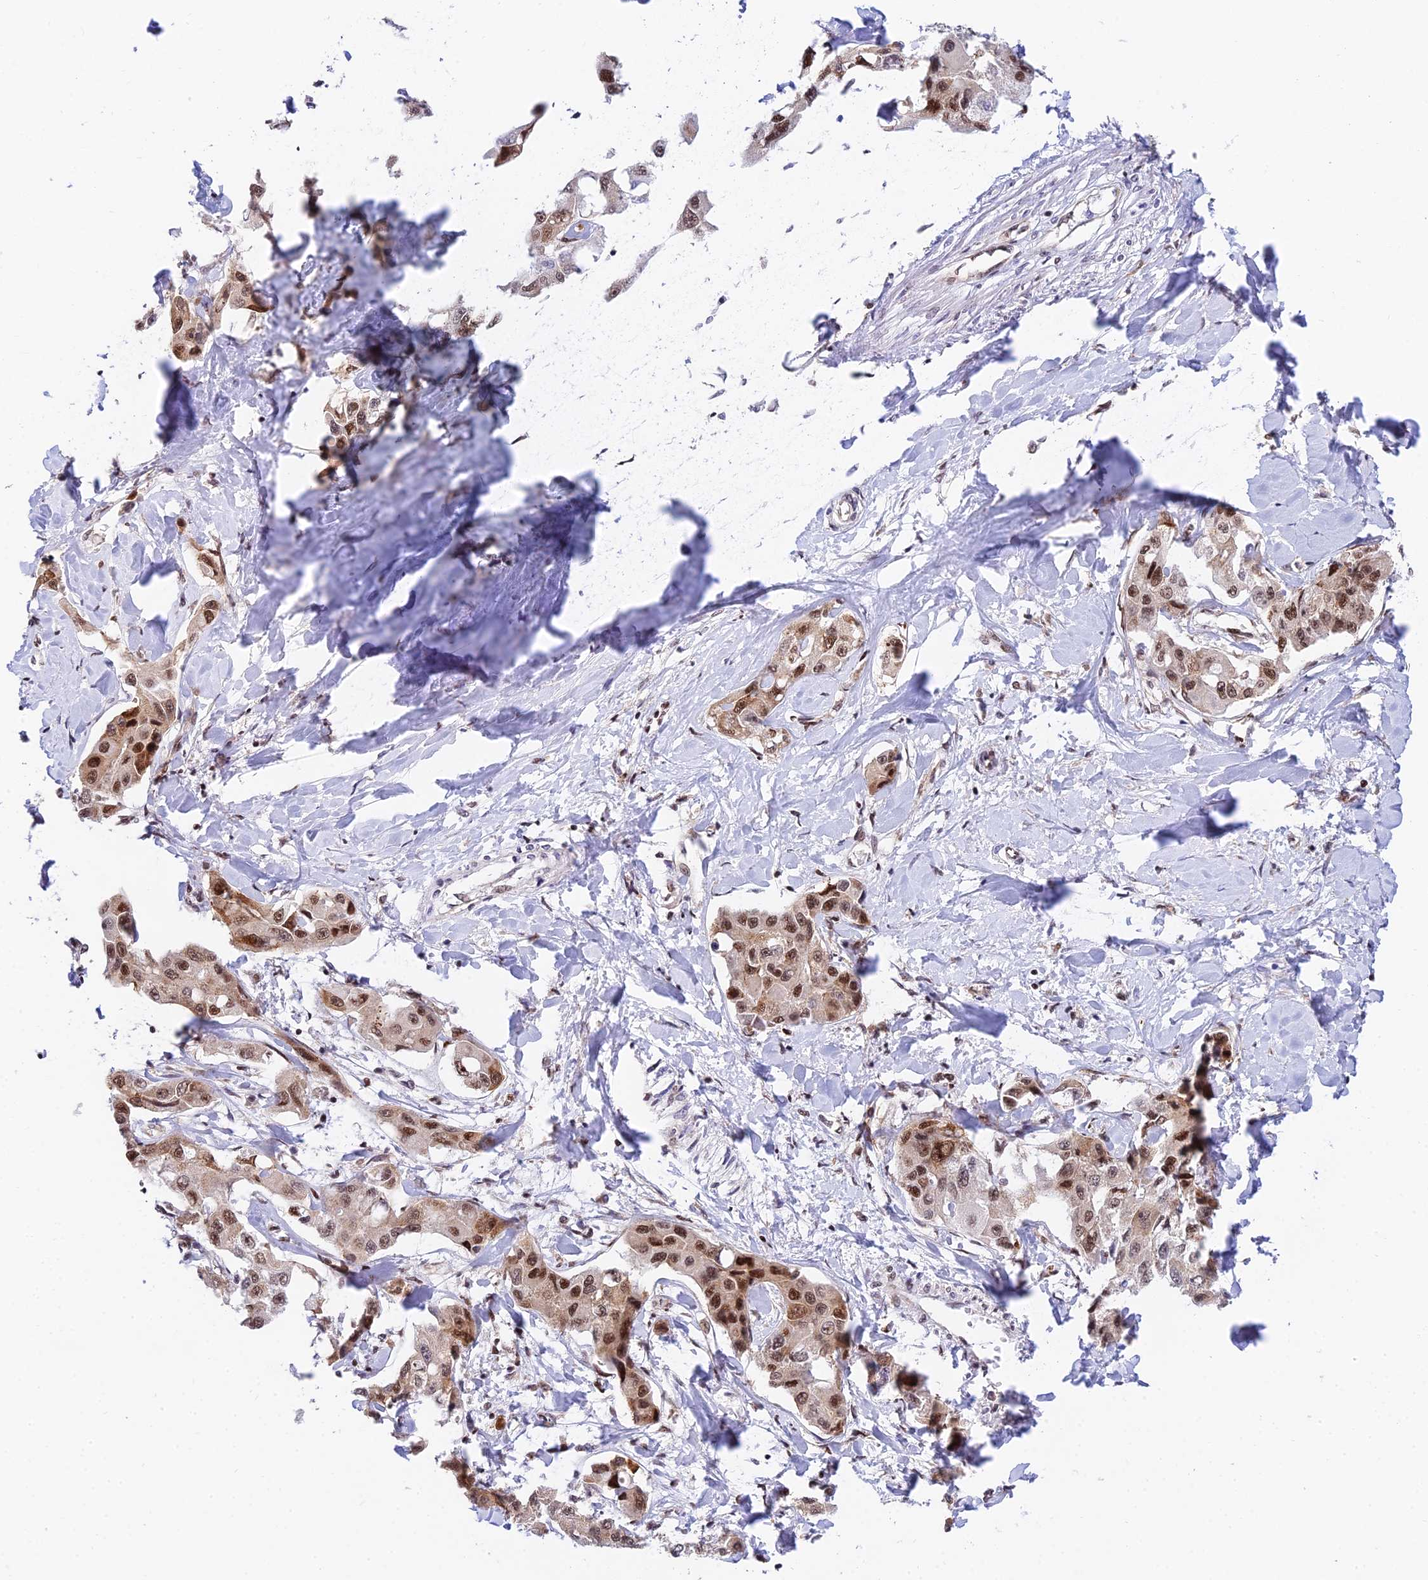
{"staining": {"intensity": "moderate", "quantity": ">75%", "location": "cytoplasmic/membranous,nuclear"}, "tissue": "liver cancer", "cell_type": "Tumor cells", "image_type": "cancer", "snomed": [{"axis": "morphology", "description": "Cholangiocarcinoma"}, {"axis": "topography", "description": "Liver"}], "caption": "Immunohistochemistry histopathology image of liver cancer (cholangiocarcinoma) stained for a protein (brown), which exhibits medium levels of moderate cytoplasmic/membranous and nuclear staining in about >75% of tumor cells.", "gene": "USP22", "patient": {"sex": "male", "age": 59}}